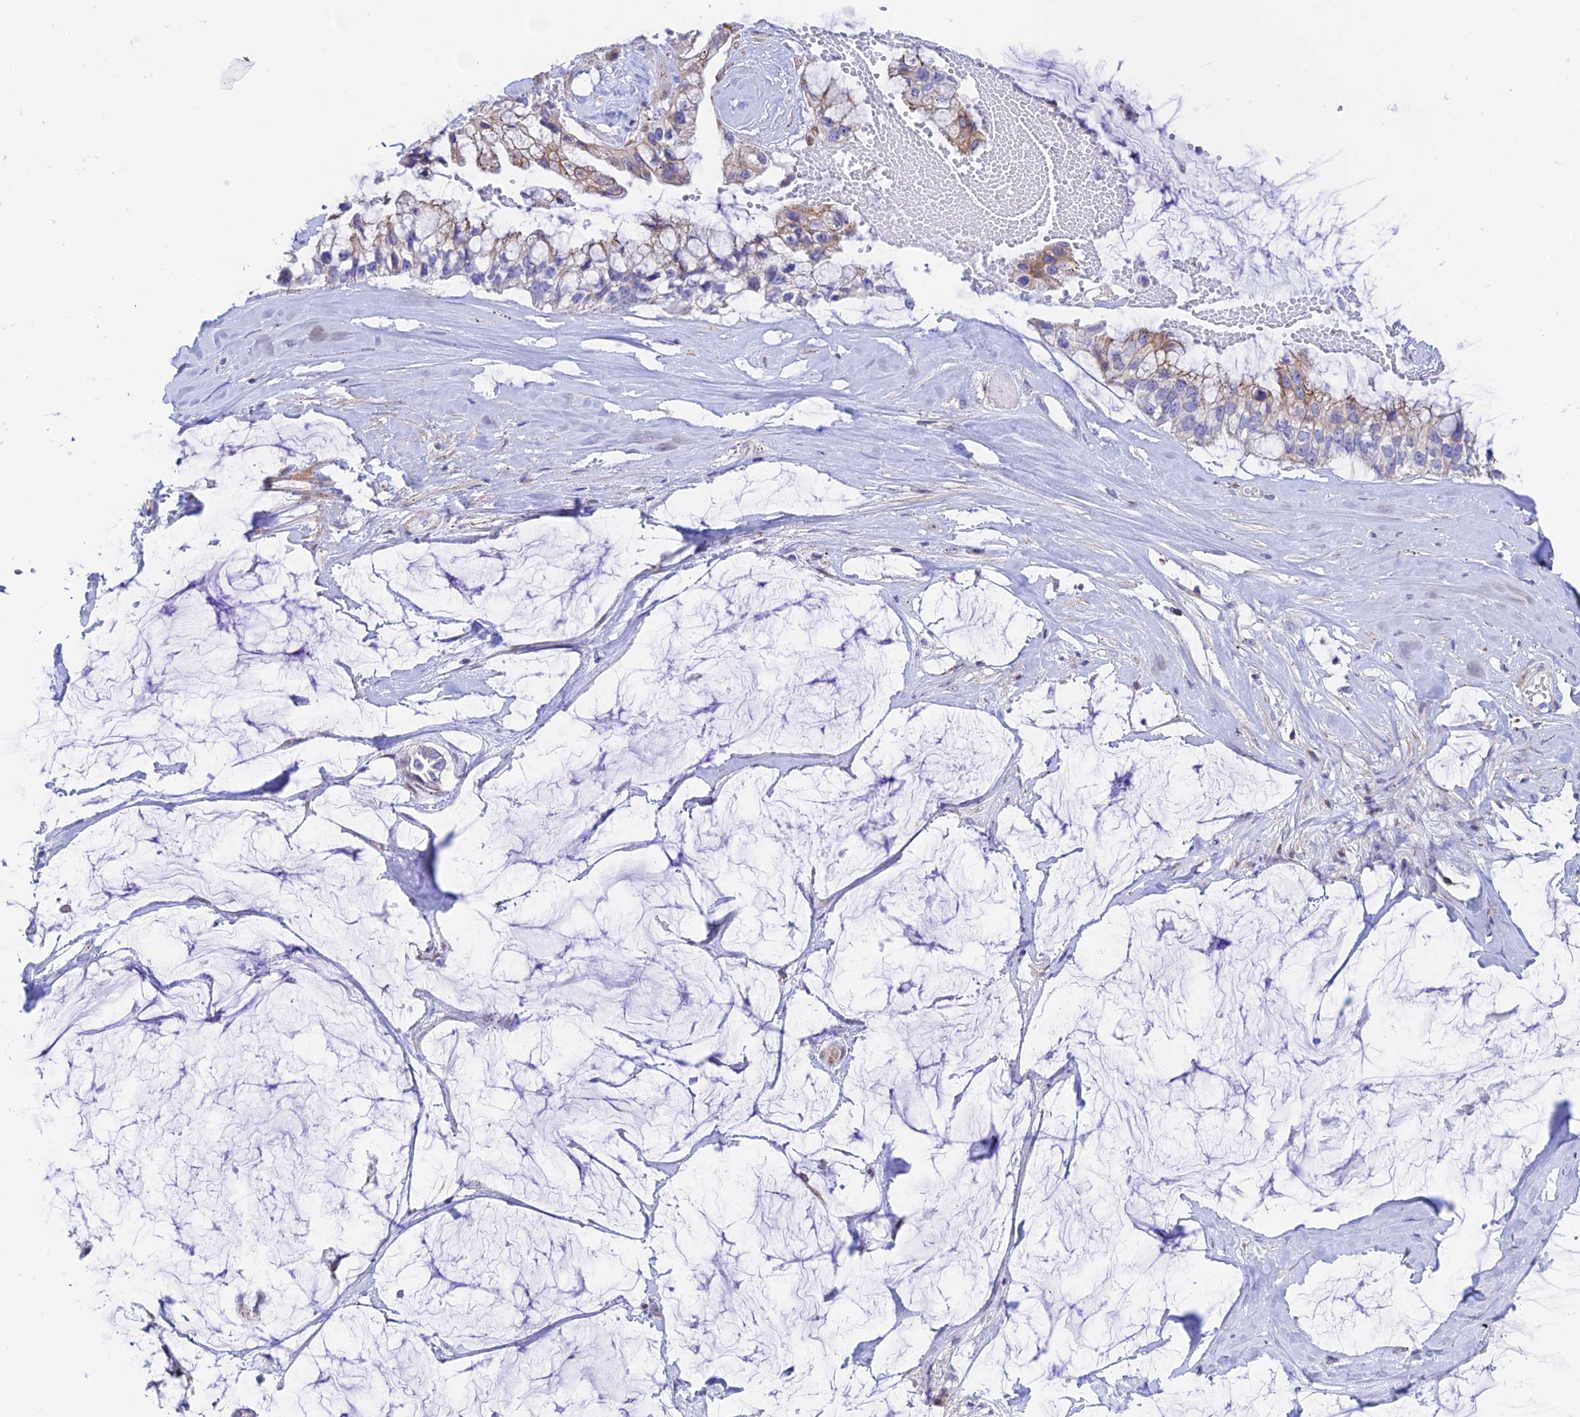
{"staining": {"intensity": "weak", "quantity": "25%-75%", "location": "cytoplasmic/membranous"}, "tissue": "ovarian cancer", "cell_type": "Tumor cells", "image_type": "cancer", "snomed": [{"axis": "morphology", "description": "Cystadenocarcinoma, mucinous, NOS"}, {"axis": "topography", "description": "Ovary"}], "caption": "Protein expression analysis of ovarian mucinous cystadenocarcinoma shows weak cytoplasmic/membranous staining in approximately 25%-75% of tumor cells.", "gene": "PRIM1", "patient": {"sex": "female", "age": 39}}